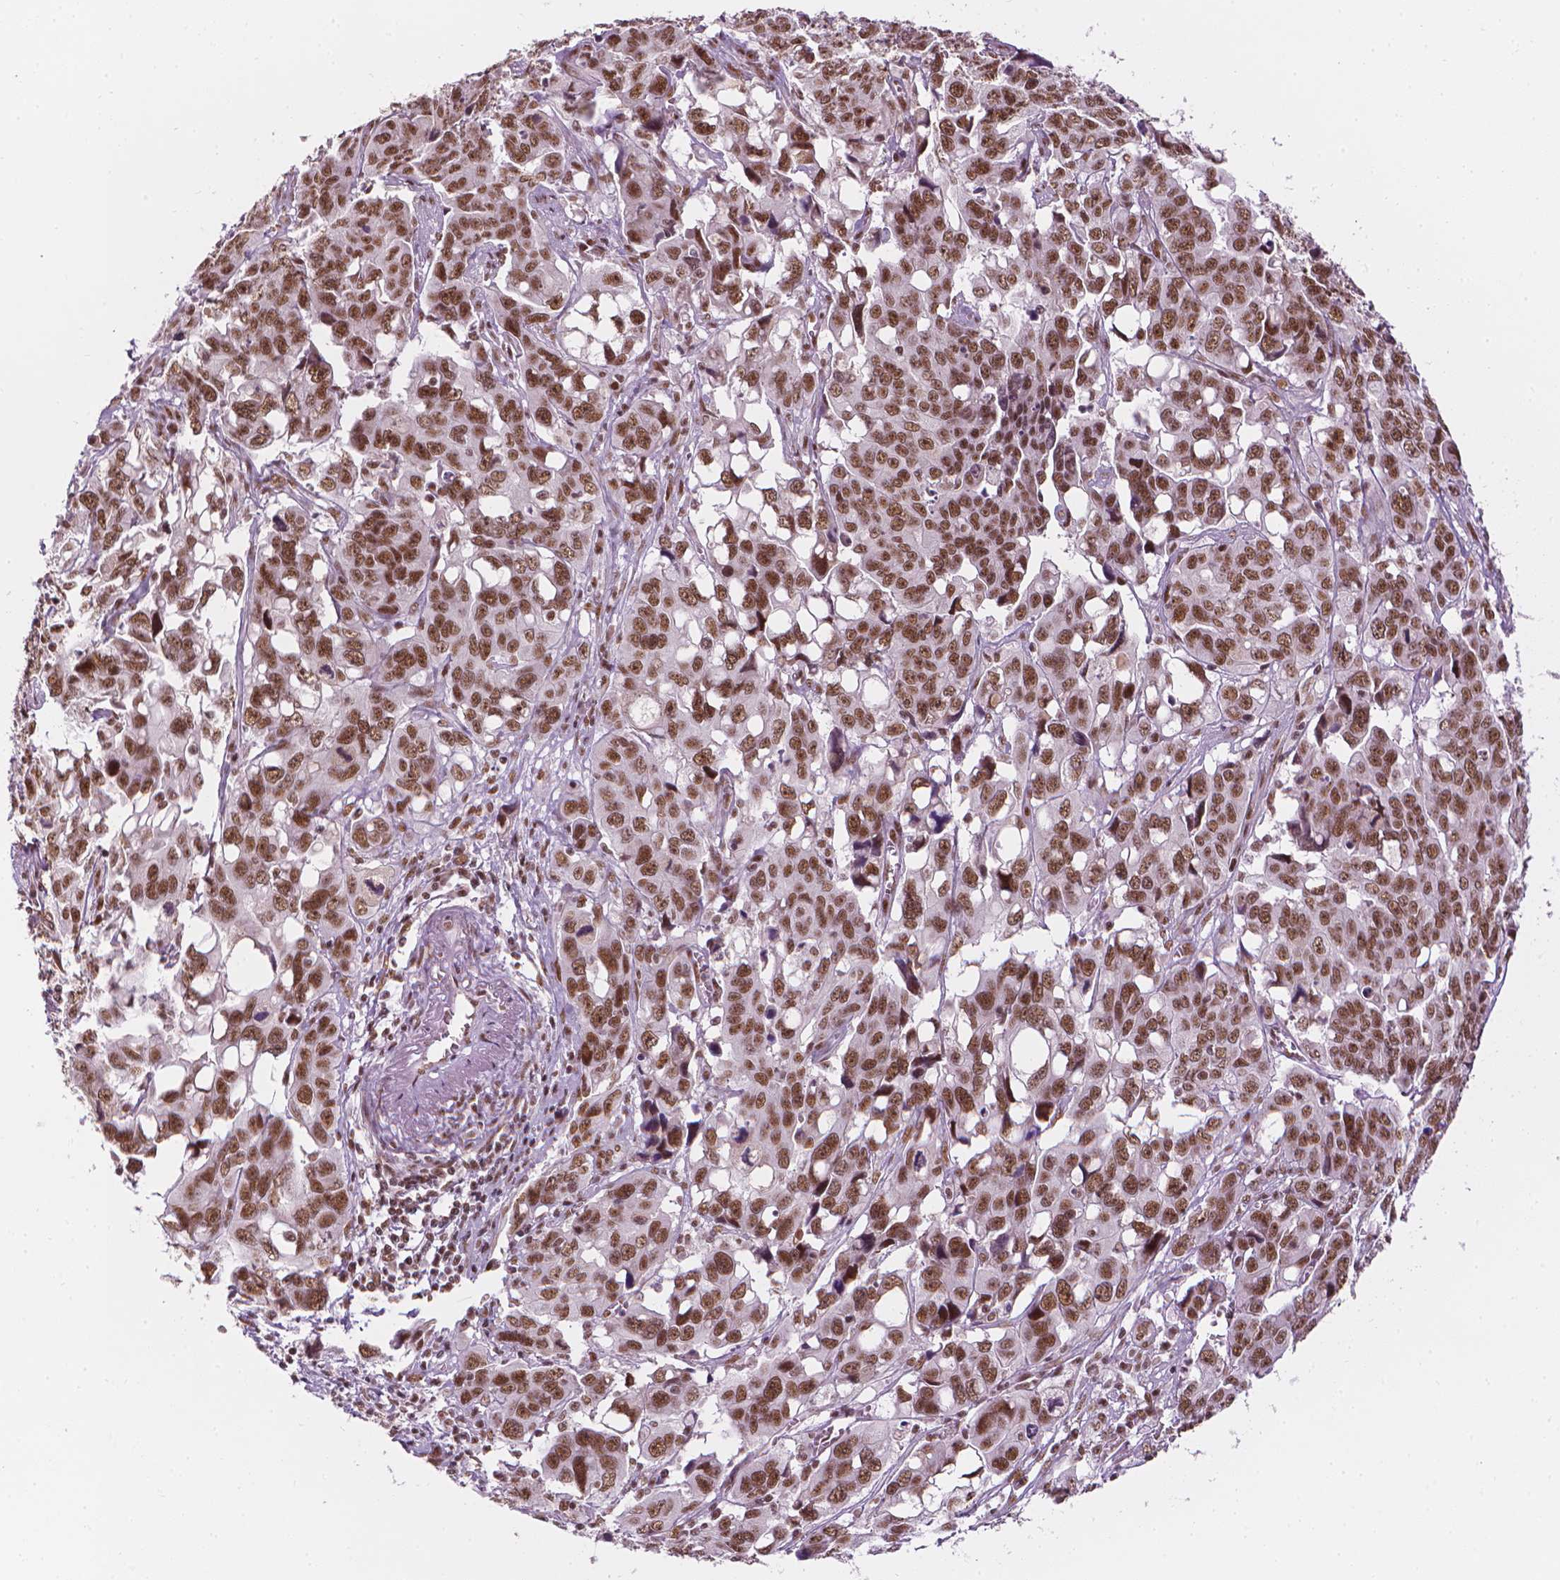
{"staining": {"intensity": "moderate", "quantity": ">75%", "location": "nuclear"}, "tissue": "ovarian cancer", "cell_type": "Tumor cells", "image_type": "cancer", "snomed": [{"axis": "morphology", "description": "Carcinoma, endometroid"}, {"axis": "topography", "description": "Ovary"}], "caption": "Moderate nuclear staining for a protein is appreciated in approximately >75% of tumor cells of ovarian cancer using immunohistochemistry (IHC).", "gene": "ELF2", "patient": {"sex": "female", "age": 78}}